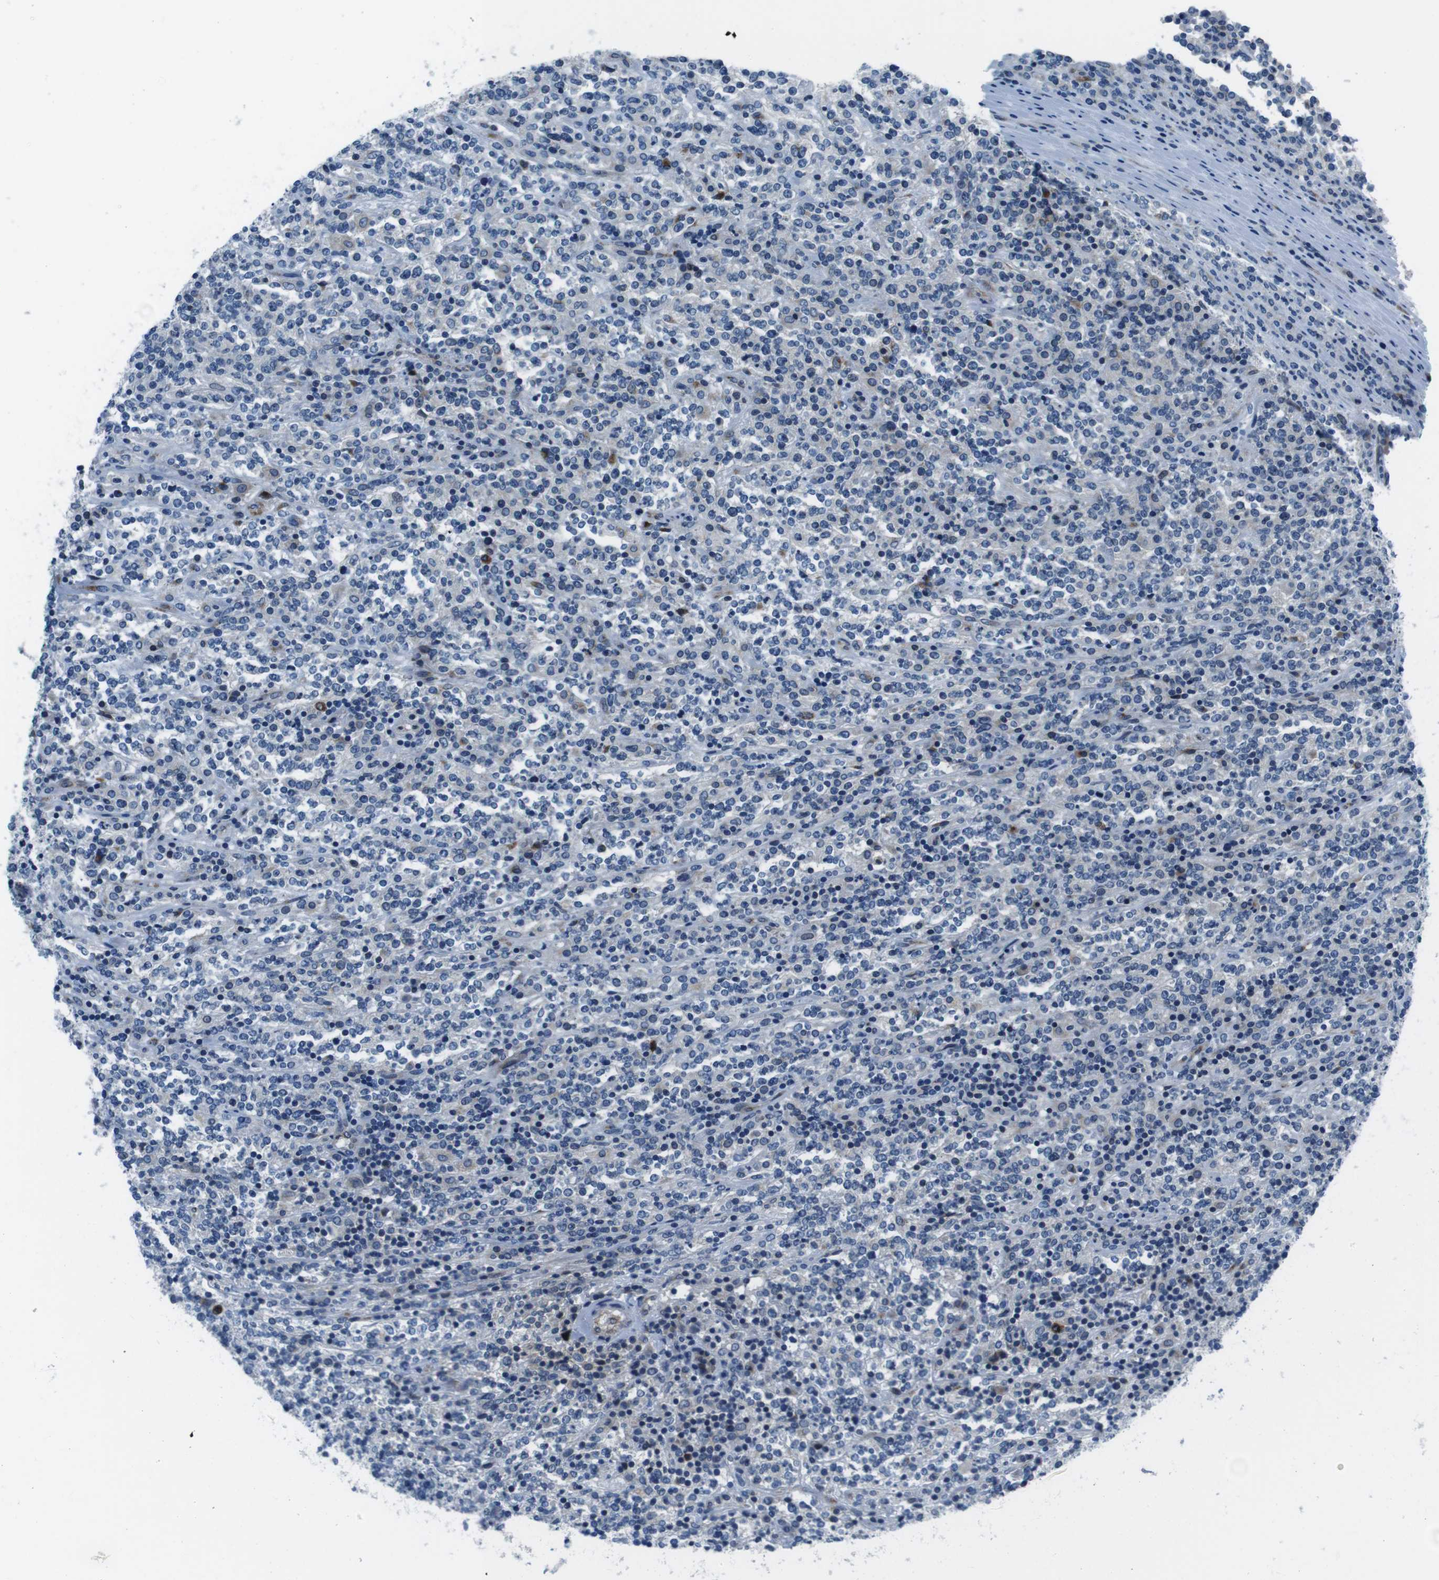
{"staining": {"intensity": "negative", "quantity": "none", "location": "none"}, "tissue": "lymphoma", "cell_type": "Tumor cells", "image_type": "cancer", "snomed": [{"axis": "morphology", "description": "Malignant lymphoma, non-Hodgkin's type, High grade"}, {"axis": "topography", "description": "Soft tissue"}], "caption": "This is an IHC histopathology image of human malignant lymphoma, non-Hodgkin's type (high-grade). There is no positivity in tumor cells.", "gene": "NUCB2", "patient": {"sex": "male", "age": 18}}